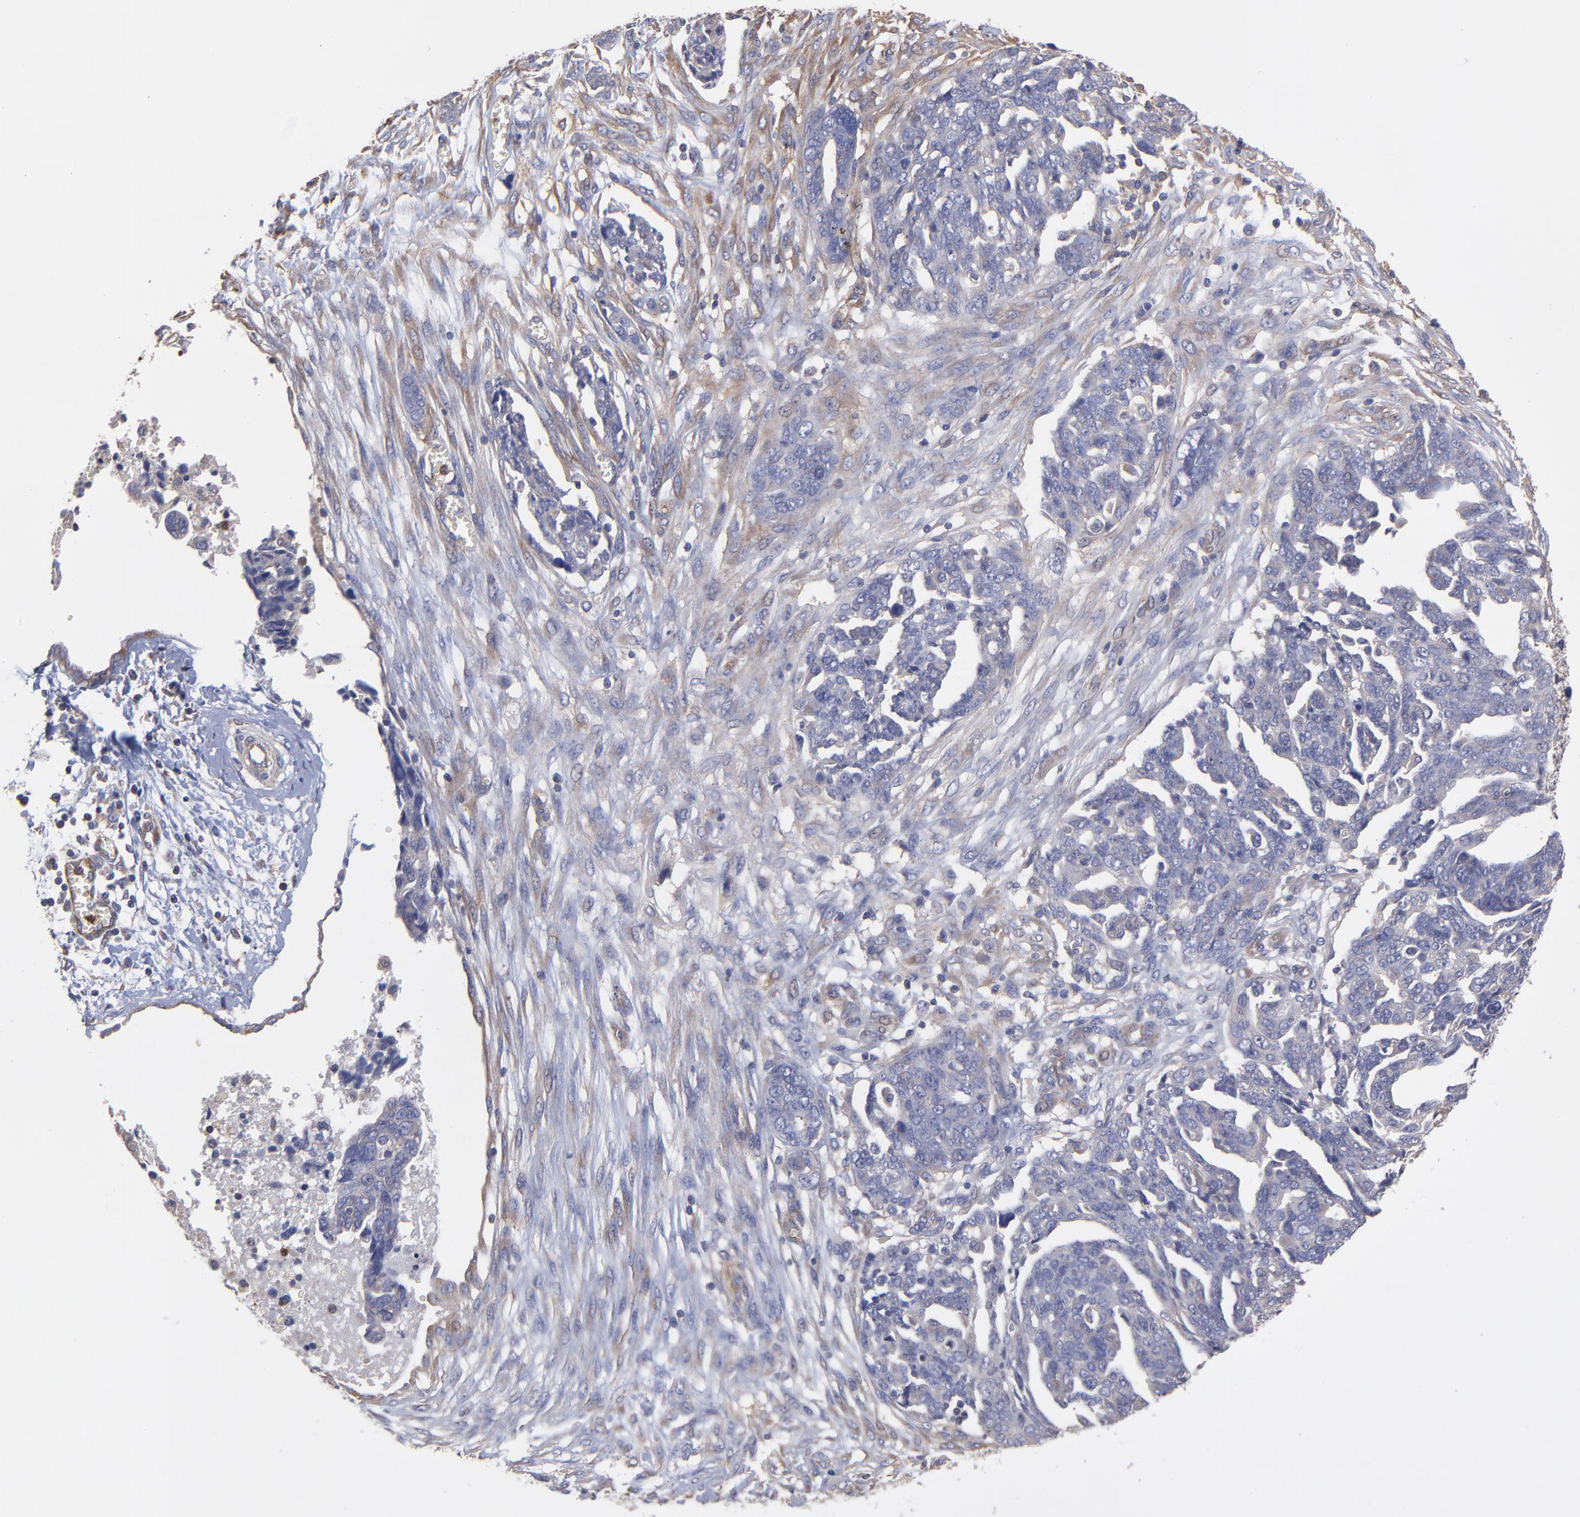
{"staining": {"intensity": "negative", "quantity": "none", "location": "none"}, "tissue": "ovarian cancer", "cell_type": "Tumor cells", "image_type": "cancer", "snomed": [{"axis": "morphology", "description": "Normal tissue, NOS"}, {"axis": "morphology", "description": "Cystadenocarcinoma, serous, NOS"}, {"axis": "topography", "description": "Fallopian tube"}, {"axis": "topography", "description": "Ovary"}], "caption": "Immunohistochemistry (IHC) photomicrograph of neoplastic tissue: ovarian serous cystadenocarcinoma stained with DAB shows no significant protein positivity in tumor cells. (DAB IHC with hematoxylin counter stain).", "gene": "ASB7", "patient": {"sex": "female", "age": 56}}